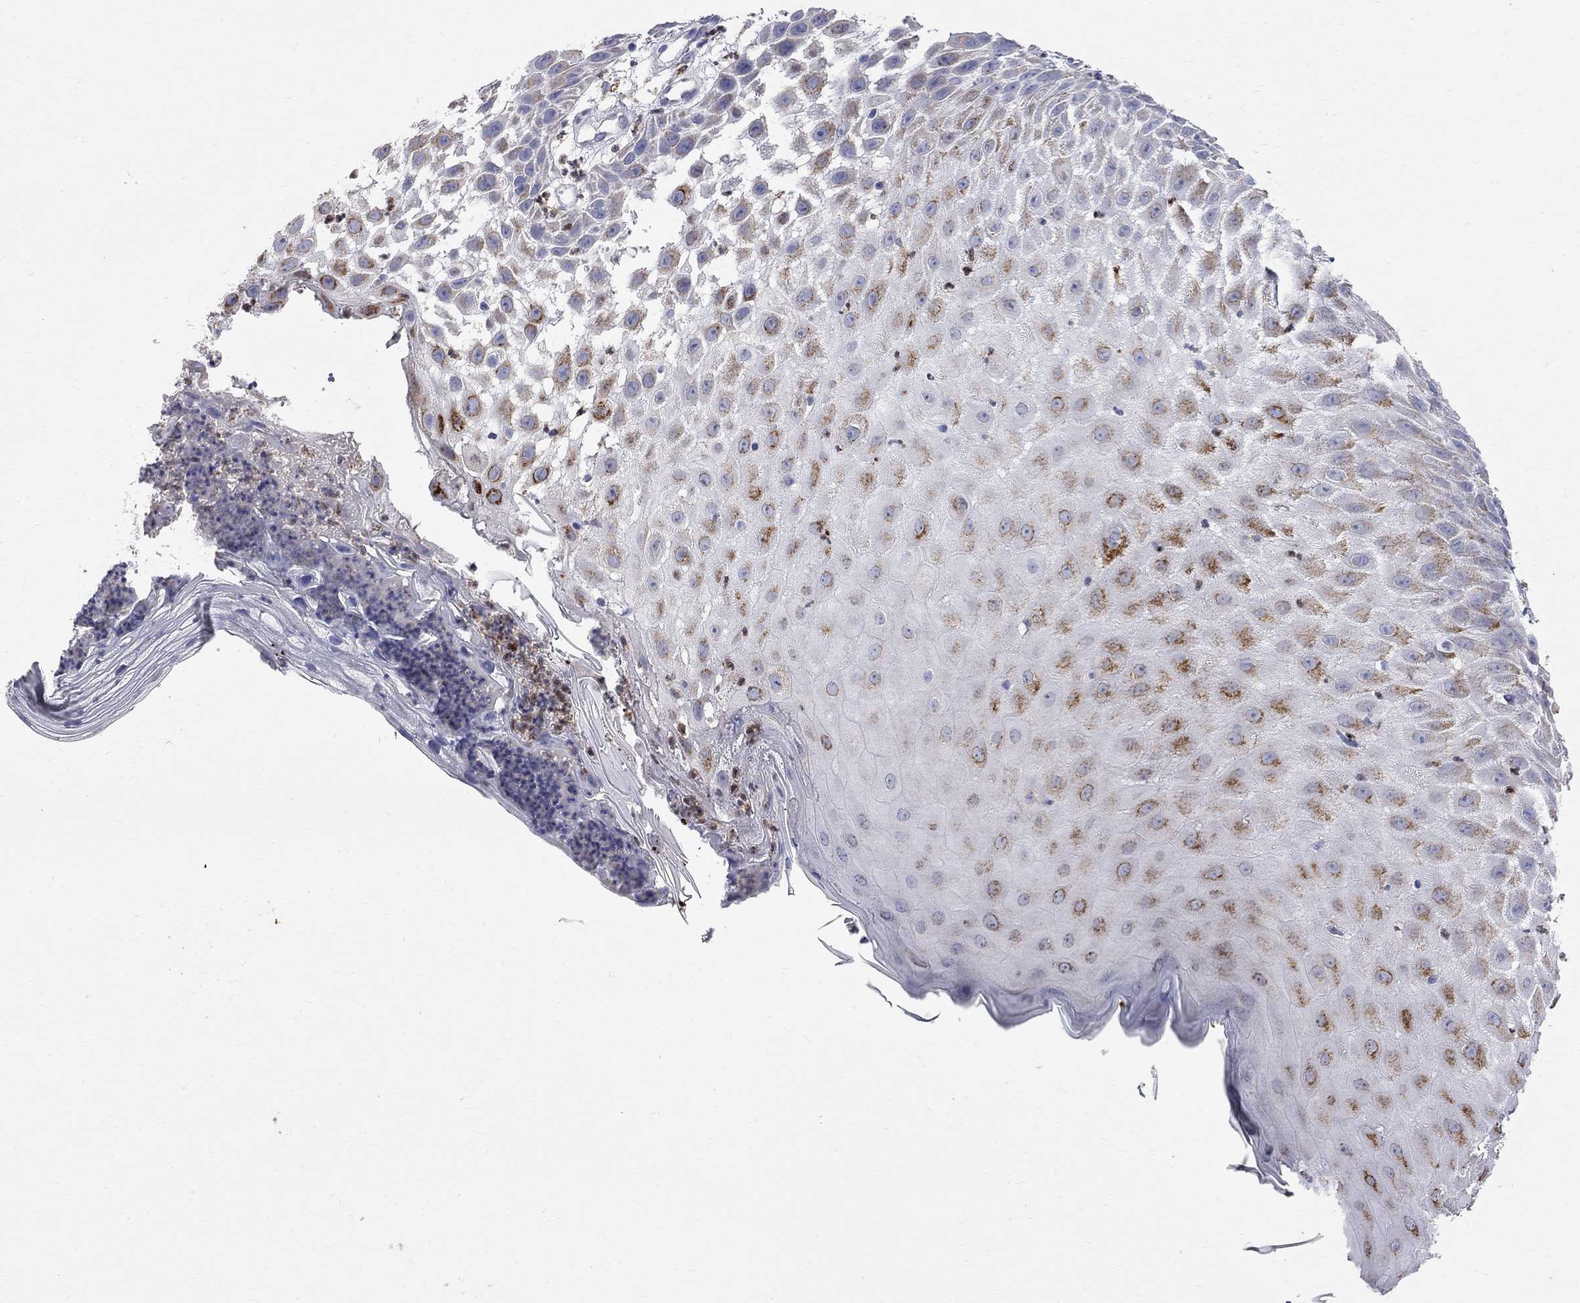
{"staining": {"intensity": "strong", "quantity": "<25%", "location": "cytoplasmic/membranous"}, "tissue": "skin cancer", "cell_type": "Tumor cells", "image_type": "cancer", "snomed": [{"axis": "morphology", "description": "Normal tissue, NOS"}, {"axis": "morphology", "description": "Squamous cell carcinoma, NOS"}, {"axis": "topography", "description": "Skin"}], "caption": "A brown stain highlights strong cytoplasmic/membranous positivity of a protein in human skin squamous cell carcinoma tumor cells. (brown staining indicates protein expression, while blue staining denotes nuclei).", "gene": "ACSL1", "patient": {"sex": "male", "age": 79}}